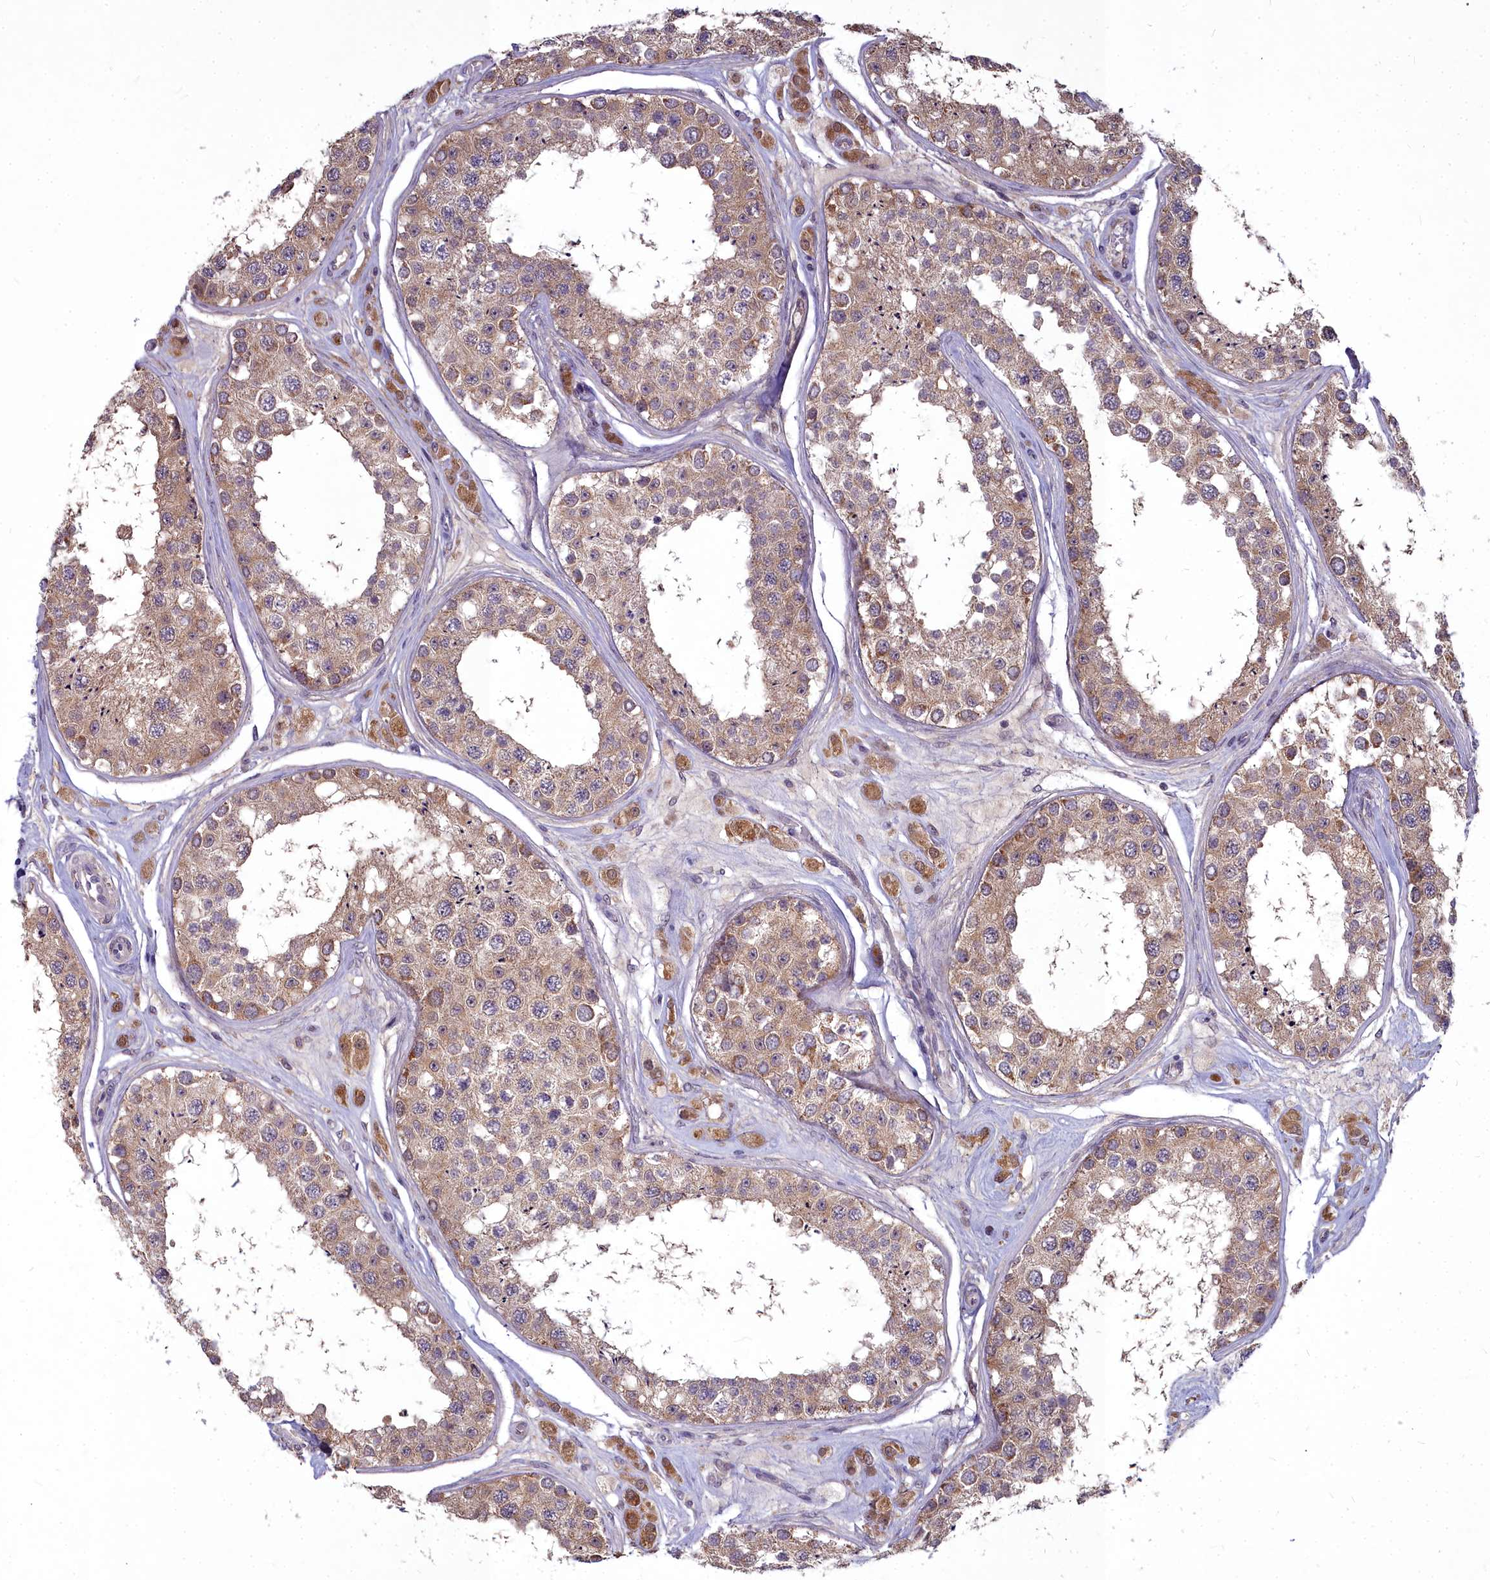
{"staining": {"intensity": "moderate", "quantity": ">75%", "location": "cytoplasmic/membranous"}, "tissue": "testis", "cell_type": "Cells in seminiferous ducts", "image_type": "normal", "snomed": [{"axis": "morphology", "description": "Normal tissue, NOS"}, {"axis": "topography", "description": "Testis"}], "caption": "Unremarkable testis reveals moderate cytoplasmic/membranous expression in about >75% of cells in seminiferous ducts.", "gene": "MICU2", "patient": {"sex": "male", "age": 25}}